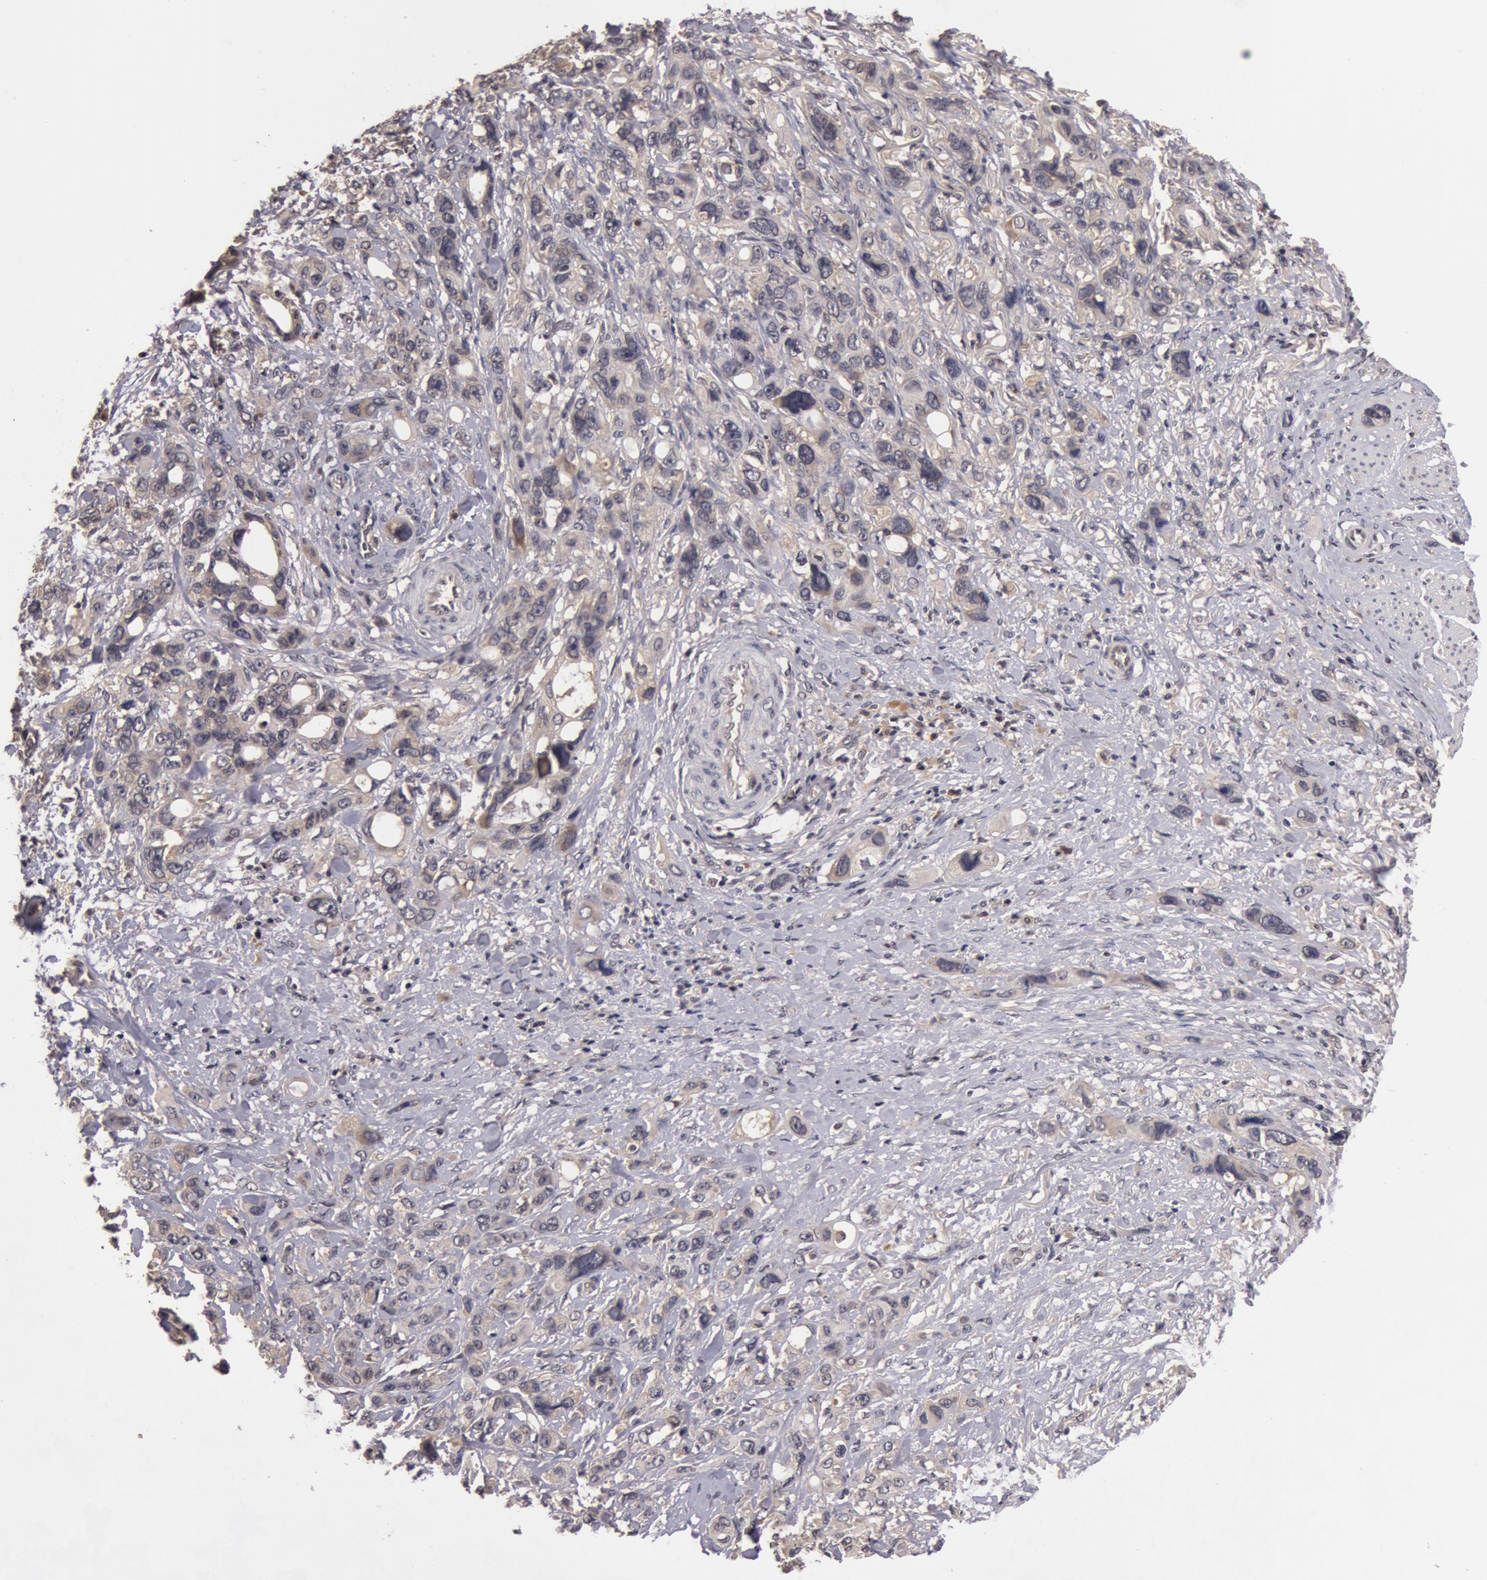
{"staining": {"intensity": "weak", "quantity": ">75%", "location": "cytoplasmic/membranous"}, "tissue": "stomach cancer", "cell_type": "Tumor cells", "image_type": "cancer", "snomed": [{"axis": "morphology", "description": "Adenocarcinoma, NOS"}, {"axis": "topography", "description": "Stomach, upper"}], "caption": "This histopathology image exhibits immunohistochemistry (IHC) staining of stomach adenocarcinoma, with low weak cytoplasmic/membranous expression in approximately >75% of tumor cells.", "gene": "BCHE", "patient": {"sex": "male", "age": 47}}